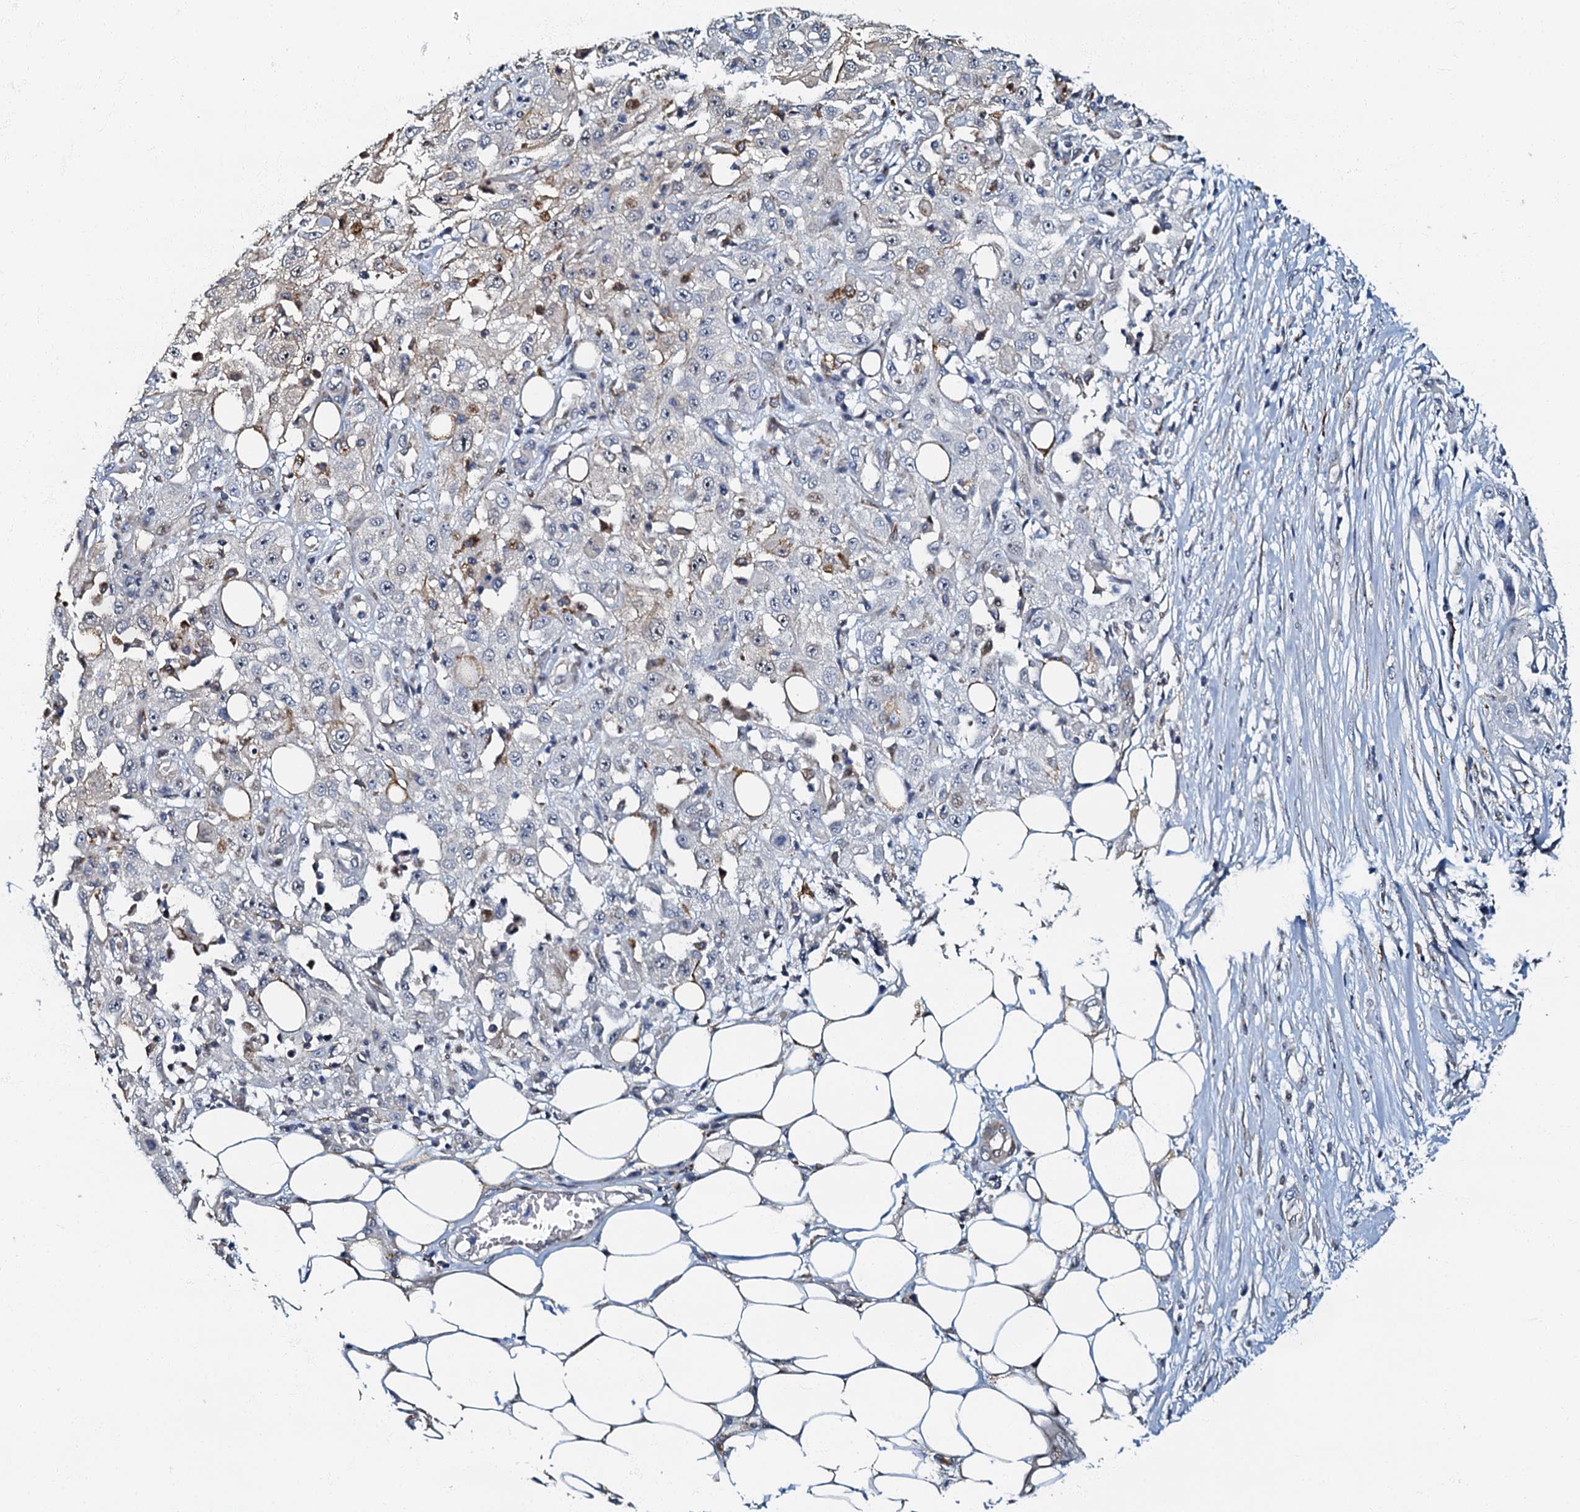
{"staining": {"intensity": "negative", "quantity": "none", "location": "none"}, "tissue": "skin cancer", "cell_type": "Tumor cells", "image_type": "cancer", "snomed": [{"axis": "morphology", "description": "Squamous cell carcinoma, NOS"}, {"axis": "morphology", "description": "Squamous cell carcinoma, metastatic, NOS"}, {"axis": "topography", "description": "Skin"}, {"axis": "topography", "description": "Lymph node"}], "caption": "The immunohistochemistry (IHC) histopathology image has no significant expression in tumor cells of metastatic squamous cell carcinoma (skin) tissue.", "gene": "OLAH", "patient": {"sex": "male", "age": 75}}